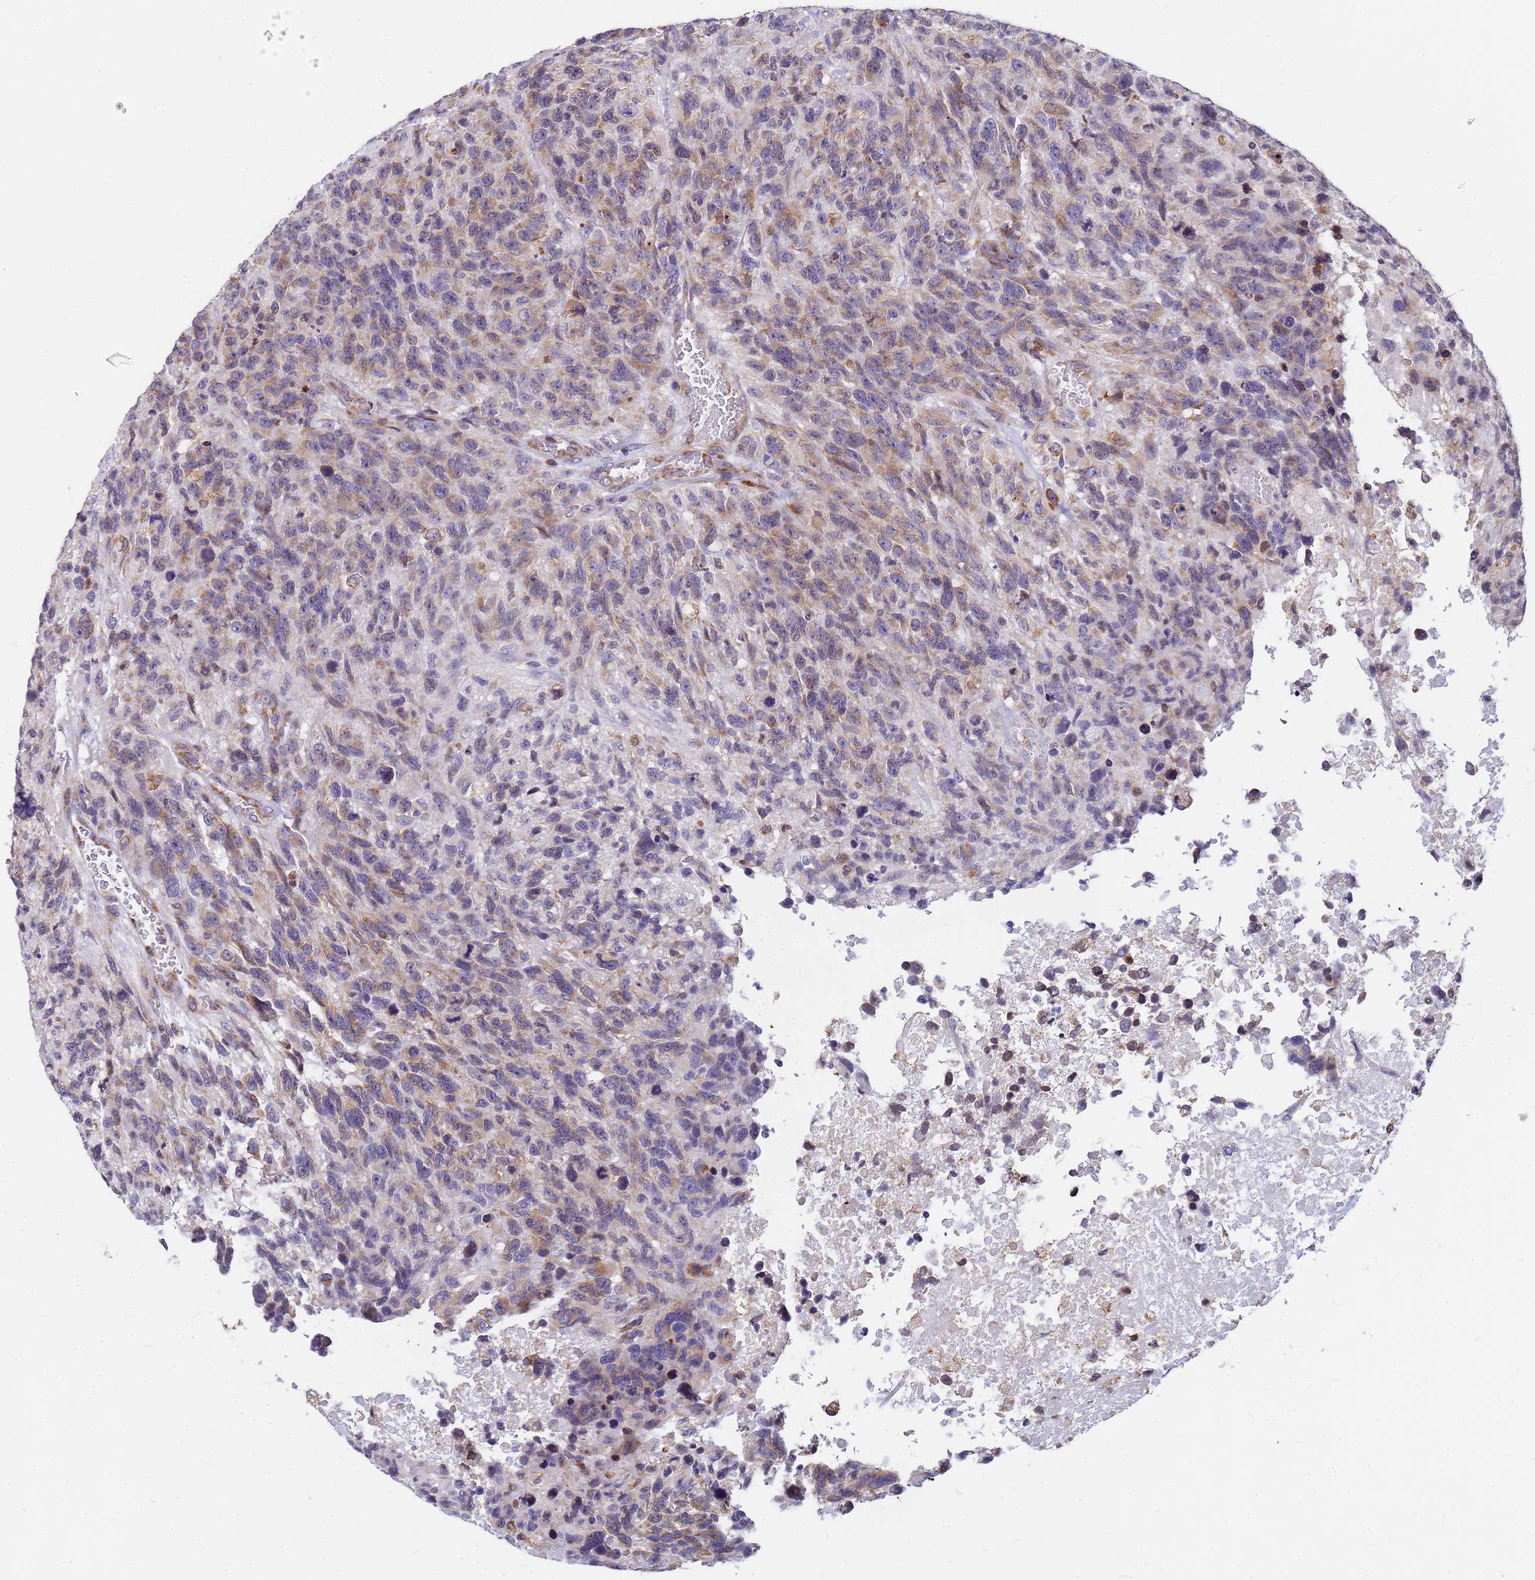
{"staining": {"intensity": "weak", "quantity": ">75%", "location": "cytoplasmic/membranous"}, "tissue": "glioma", "cell_type": "Tumor cells", "image_type": "cancer", "snomed": [{"axis": "morphology", "description": "Glioma, malignant, High grade"}, {"axis": "topography", "description": "Brain"}], "caption": "This photomicrograph reveals glioma stained with immunohistochemistry to label a protein in brown. The cytoplasmic/membranous of tumor cells show weak positivity for the protein. Nuclei are counter-stained blue.", "gene": "SSR4", "patient": {"sex": "male", "age": 69}}